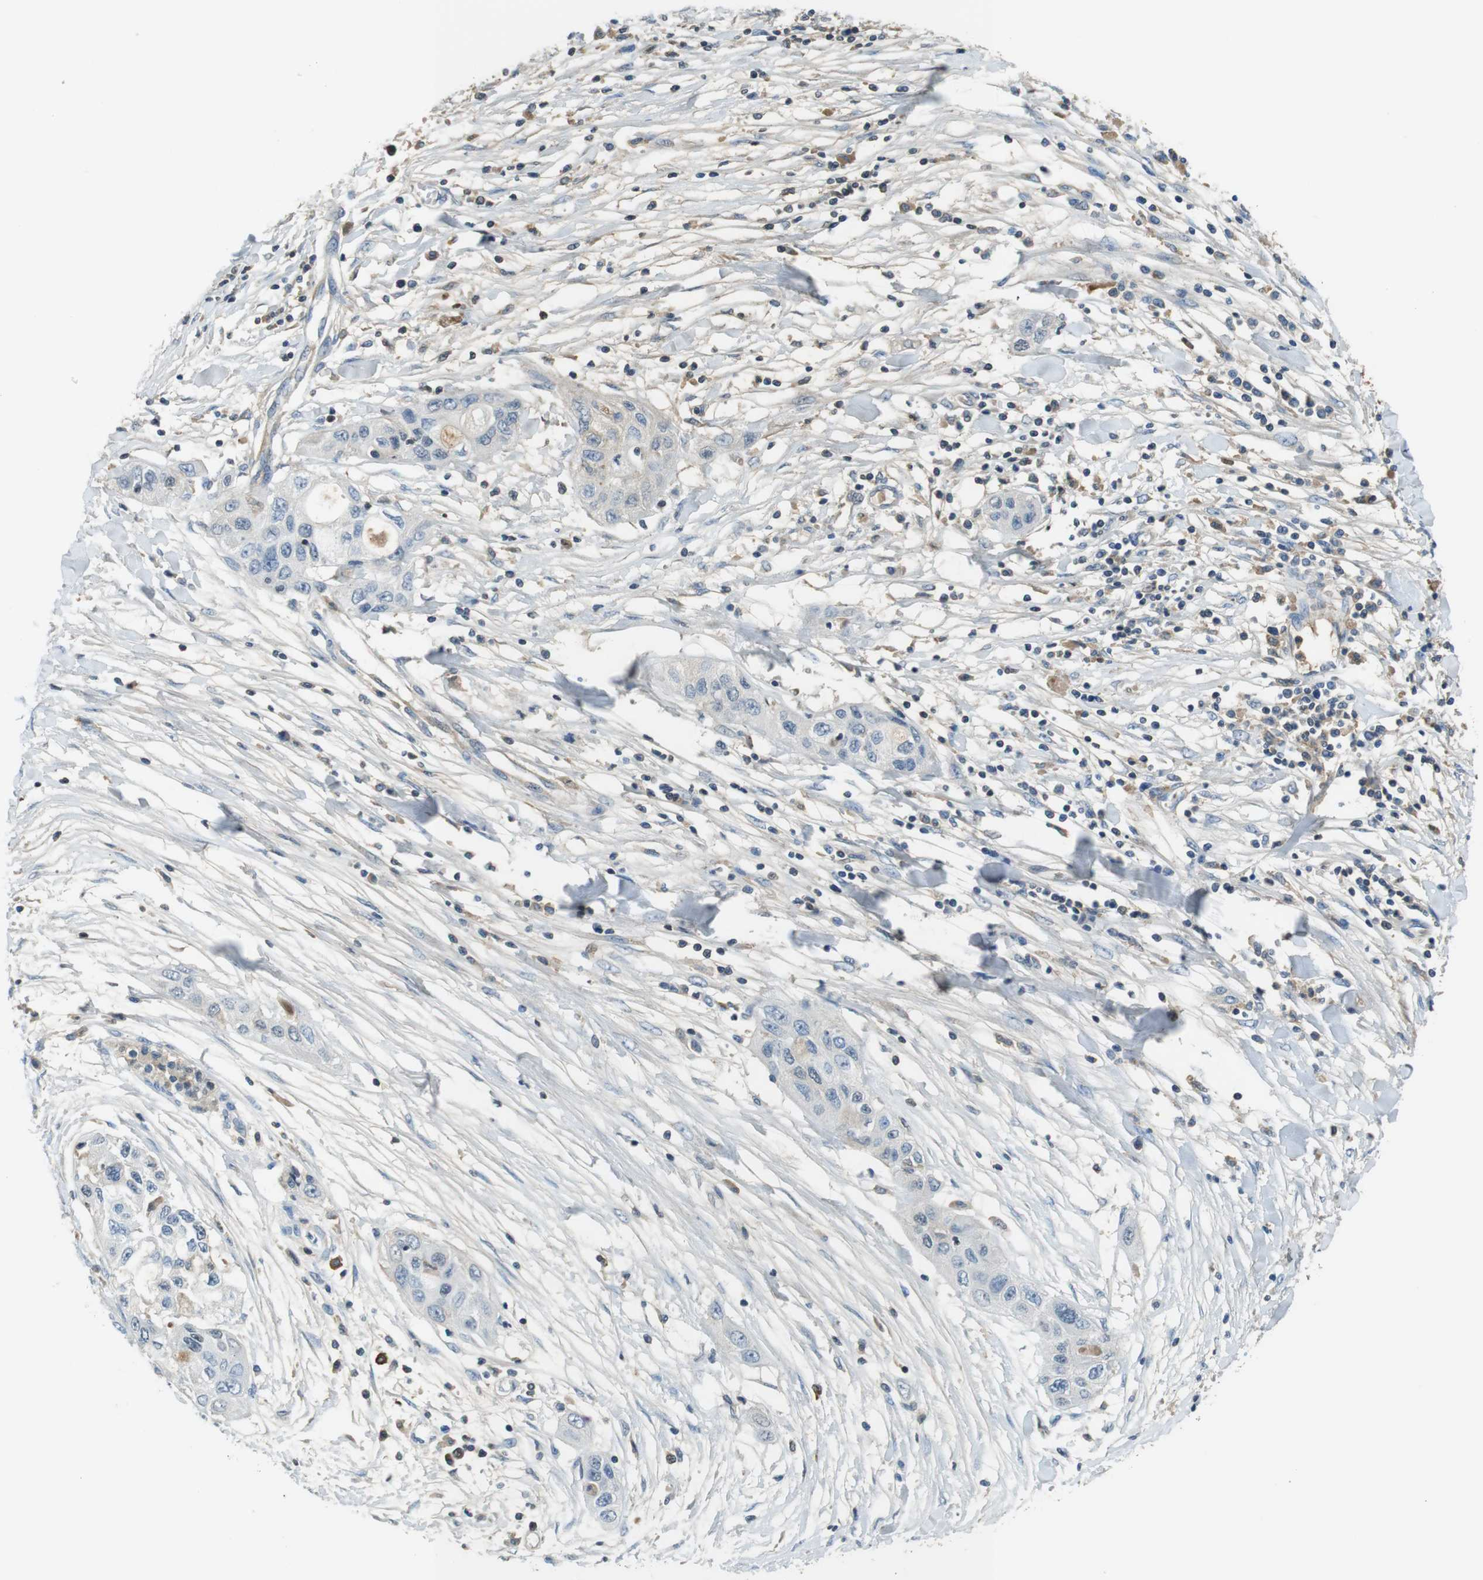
{"staining": {"intensity": "negative", "quantity": "none", "location": "none"}, "tissue": "pancreatic cancer", "cell_type": "Tumor cells", "image_type": "cancer", "snomed": [{"axis": "morphology", "description": "Adenocarcinoma, NOS"}, {"axis": "topography", "description": "Pancreas"}], "caption": "A micrograph of human pancreatic adenocarcinoma is negative for staining in tumor cells. Brightfield microscopy of immunohistochemistry (IHC) stained with DAB (brown) and hematoxylin (blue), captured at high magnification.", "gene": "LTBP4", "patient": {"sex": "female", "age": 70}}